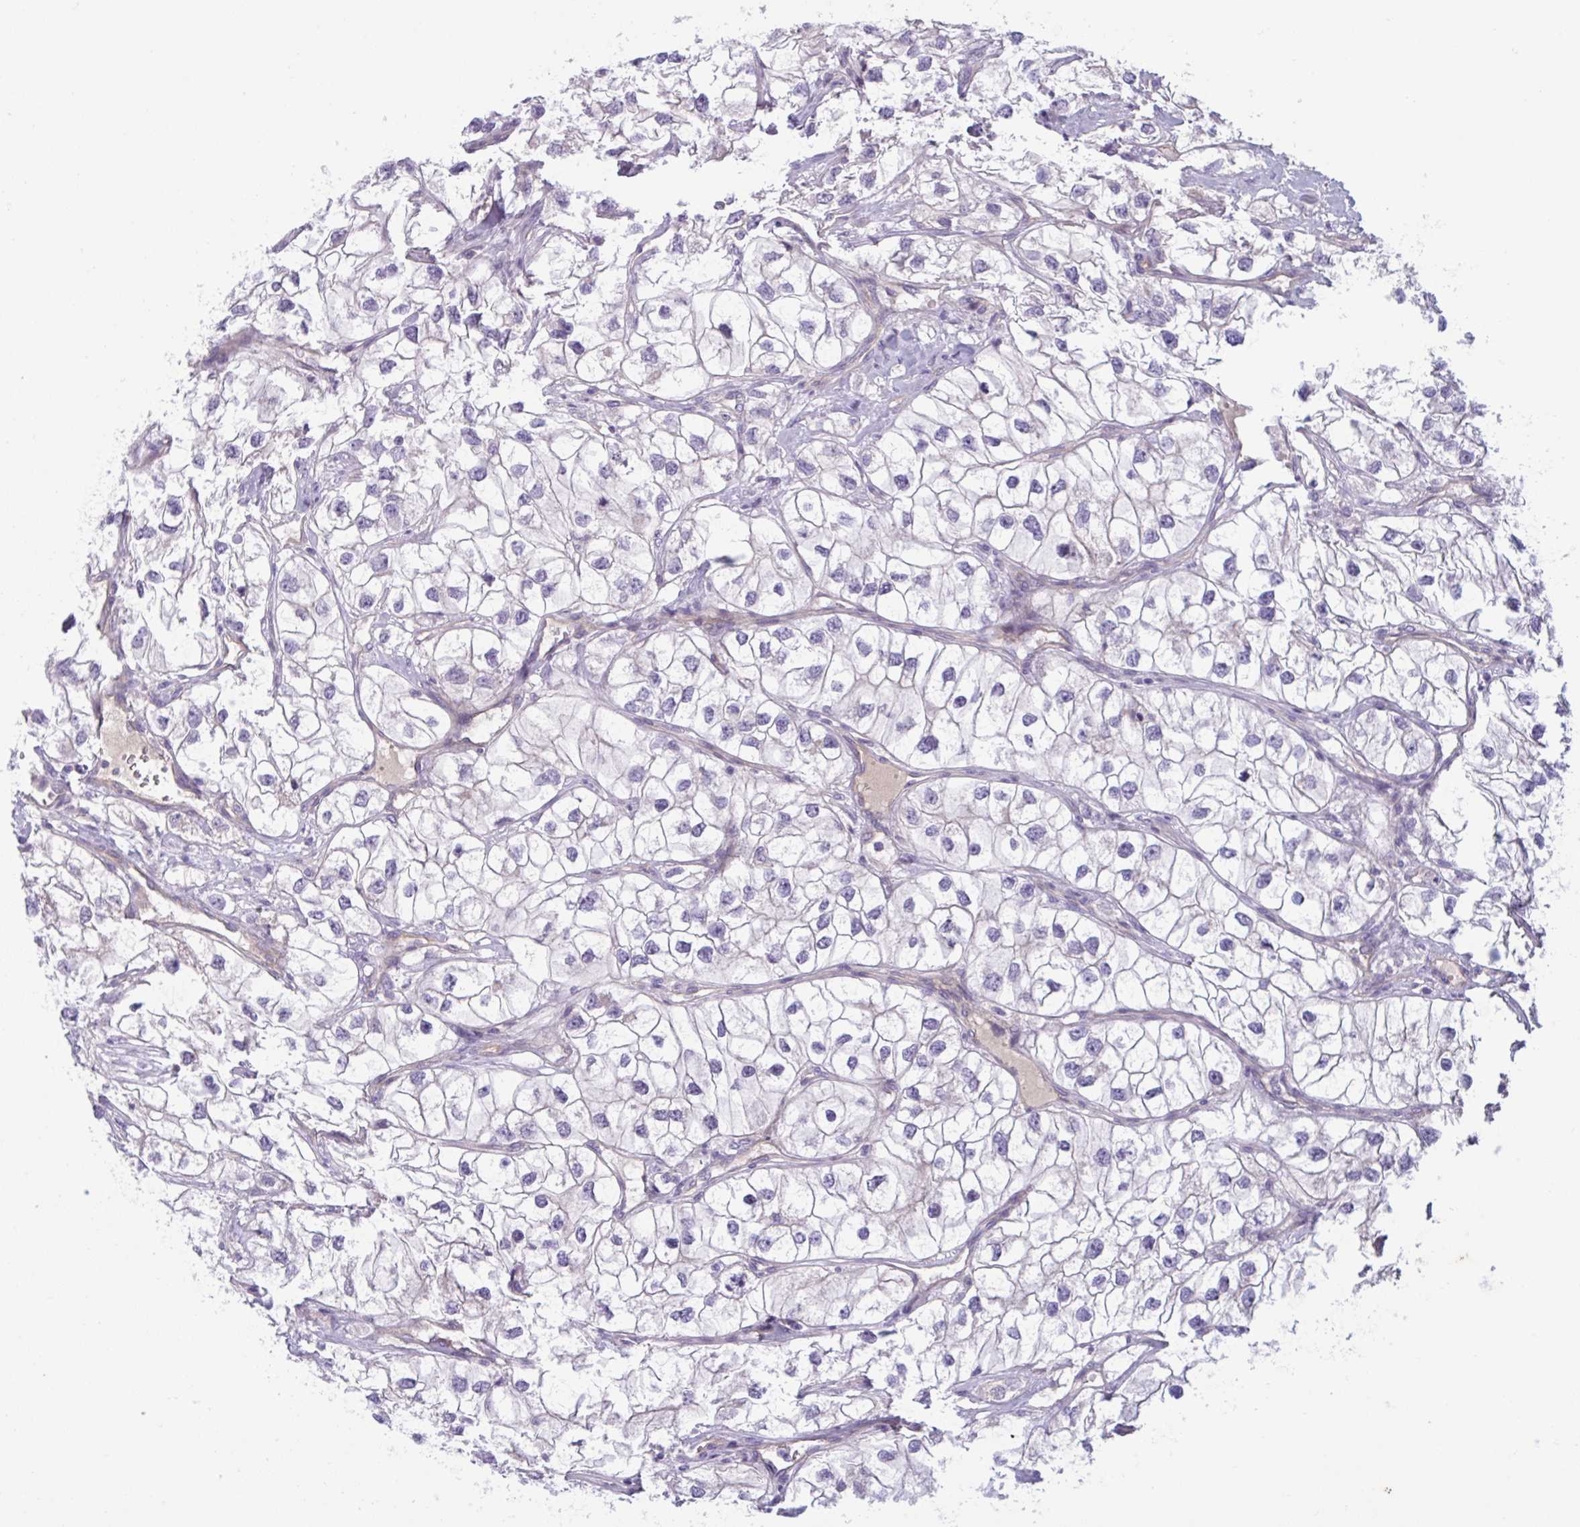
{"staining": {"intensity": "negative", "quantity": "none", "location": "none"}, "tissue": "renal cancer", "cell_type": "Tumor cells", "image_type": "cancer", "snomed": [{"axis": "morphology", "description": "Adenocarcinoma, NOS"}, {"axis": "topography", "description": "Kidney"}], "caption": "This is an immunohistochemistry histopathology image of renal cancer (adenocarcinoma). There is no staining in tumor cells.", "gene": "TTC7B", "patient": {"sex": "male", "age": 59}}